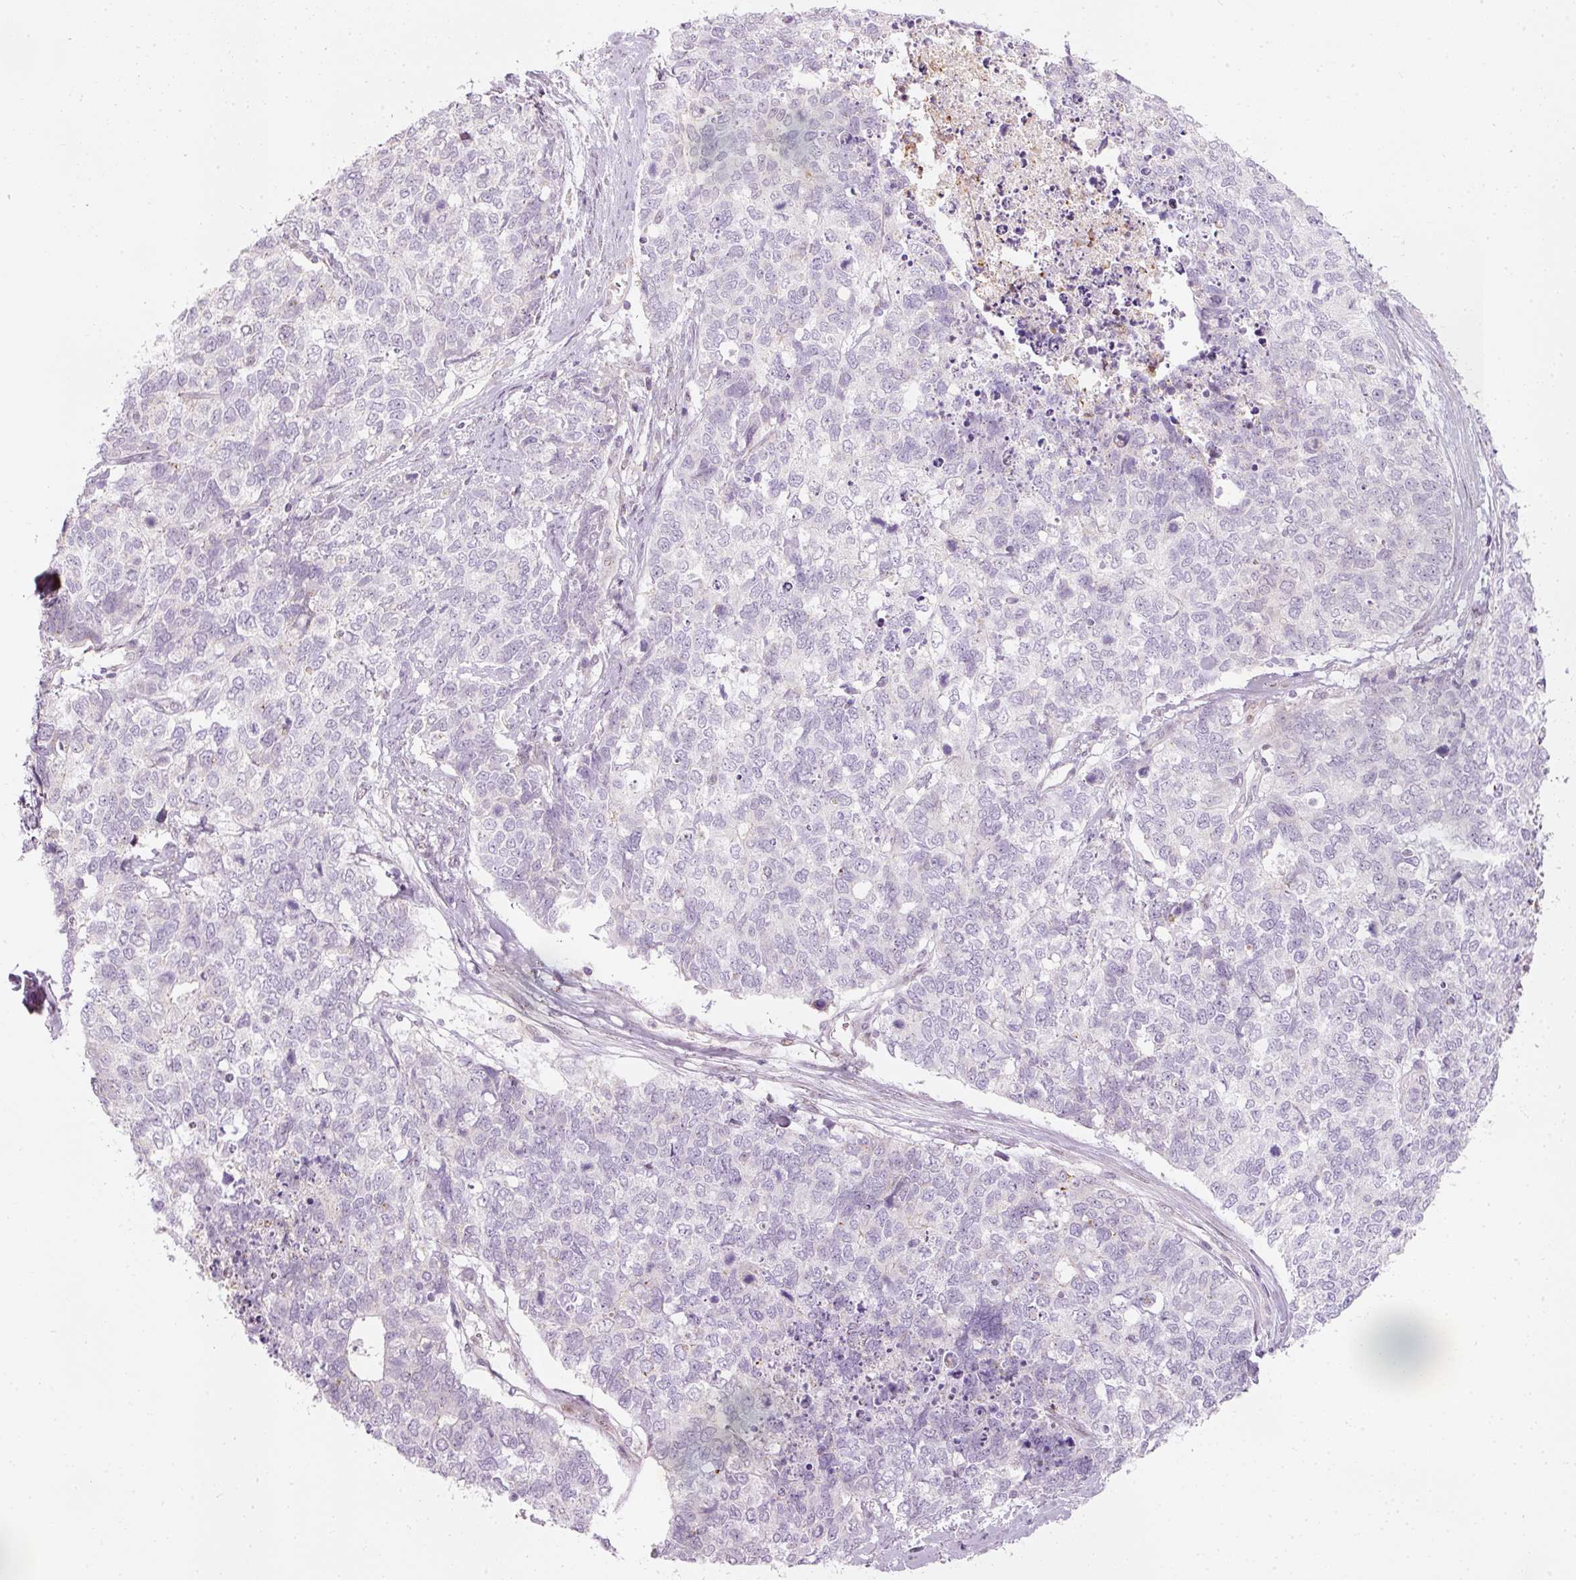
{"staining": {"intensity": "negative", "quantity": "none", "location": "none"}, "tissue": "cervical cancer", "cell_type": "Tumor cells", "image_type": "cancer", "snomed": [{"axis": "morphology", "description": "Squamous cell carcinoma, NOS"}, {"axis": "topography", "description": "Cervix"}], "caption": "Photomicrograph shows no significant protein positivity in tumor cells of cervical squamous cell carcinoma. (DAB (3,3'-diaminobenzidine) immunohistochemistry (IHC), high magnification).", "gene": "RNF39", "patient": {"sex": "female", "age": 63}}